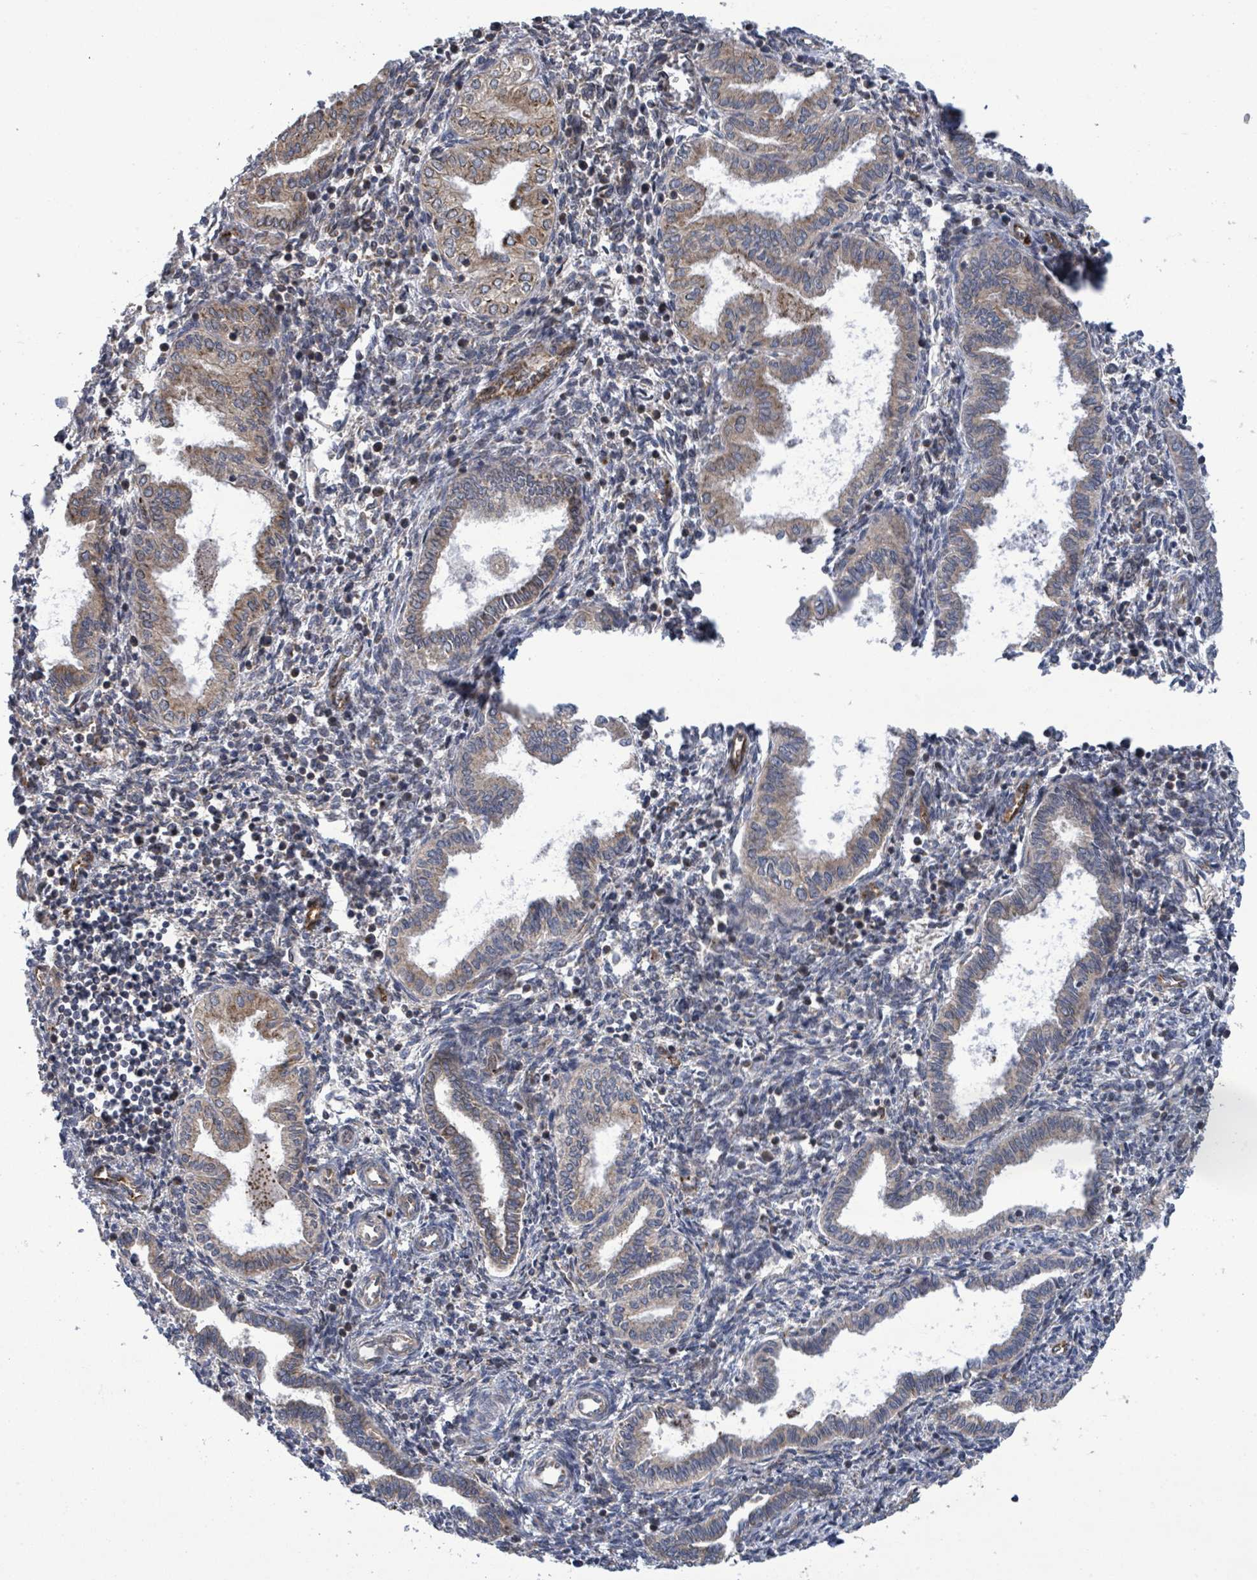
{"staining": {"intensity": "weak", "quantity": "<25%", "location": "cytoplasmic/membranous"}, "tissue": "endometrium", "cell_type": "Cells in endometrial stroma", "image_type": "normal", "snomed": [{"axis": "morphology", "description": "Normal tissue, NOS"}, {"axis": "topography", "description": "Endometrium"}], "caption": "An image of endometrium stained for a protein shows no brown staining in cells in endometrial stroma.", "gene": "NOMO1", "patient": {"sex": "female", "age": 37}}